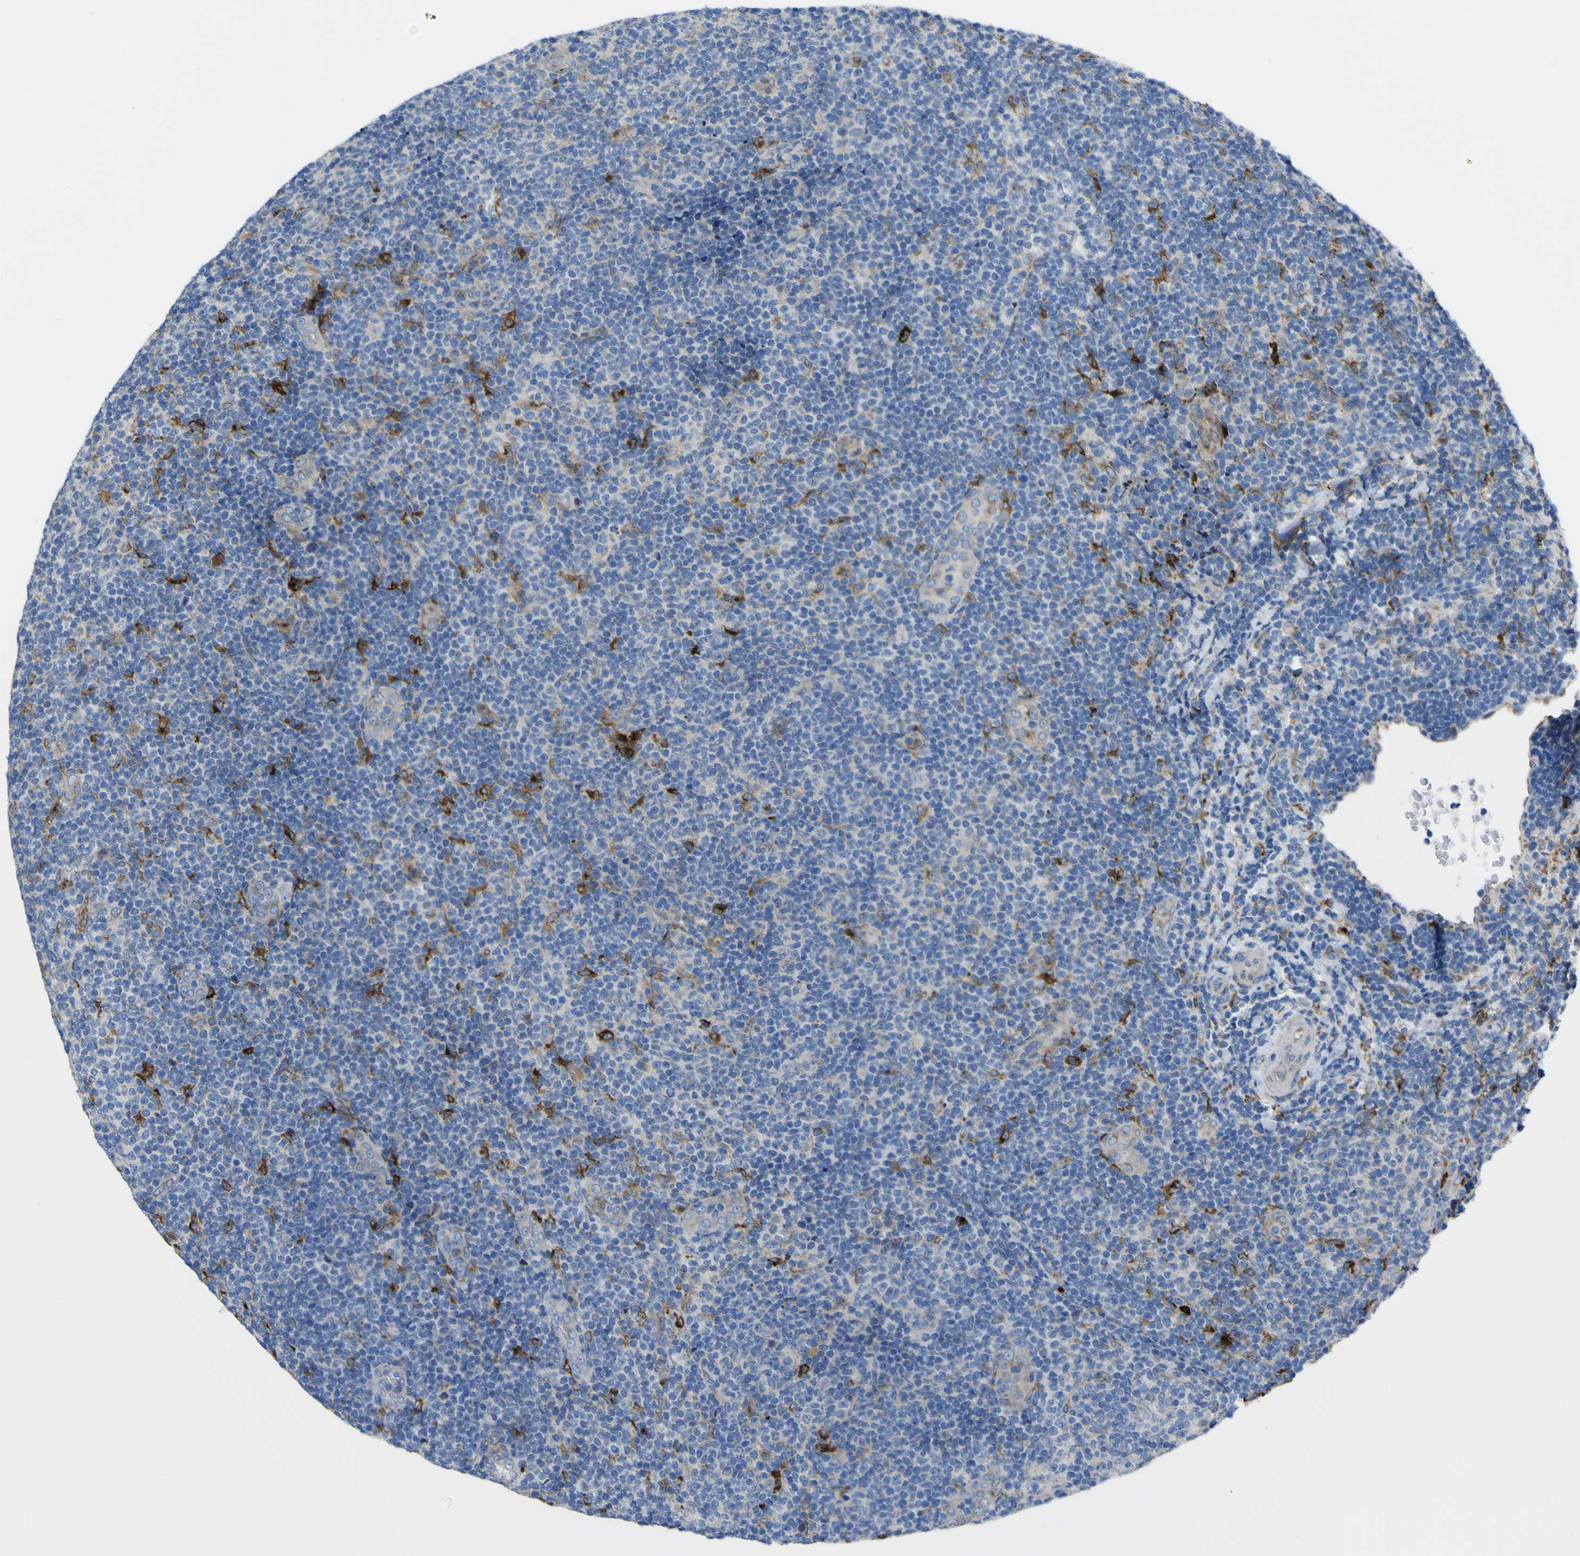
{"staining": {"intensity": "negative", "quantity": "none", "location": "none"}, "tissue": "lymphoma", "cell_type": "Tumor cells", "image_type": "cancer", "snomed": [{"axis": "morphology", "description": "Malignant lymphoma, non-Hodgkin's type, Low grade"}, {"axis": "topography", "description": "Lymph node"}], "caption": "Tumor cells are negative for protein expression in human lymphoma.", "gene": "CST3", "patient": {"sex": "male", "age": 83}}